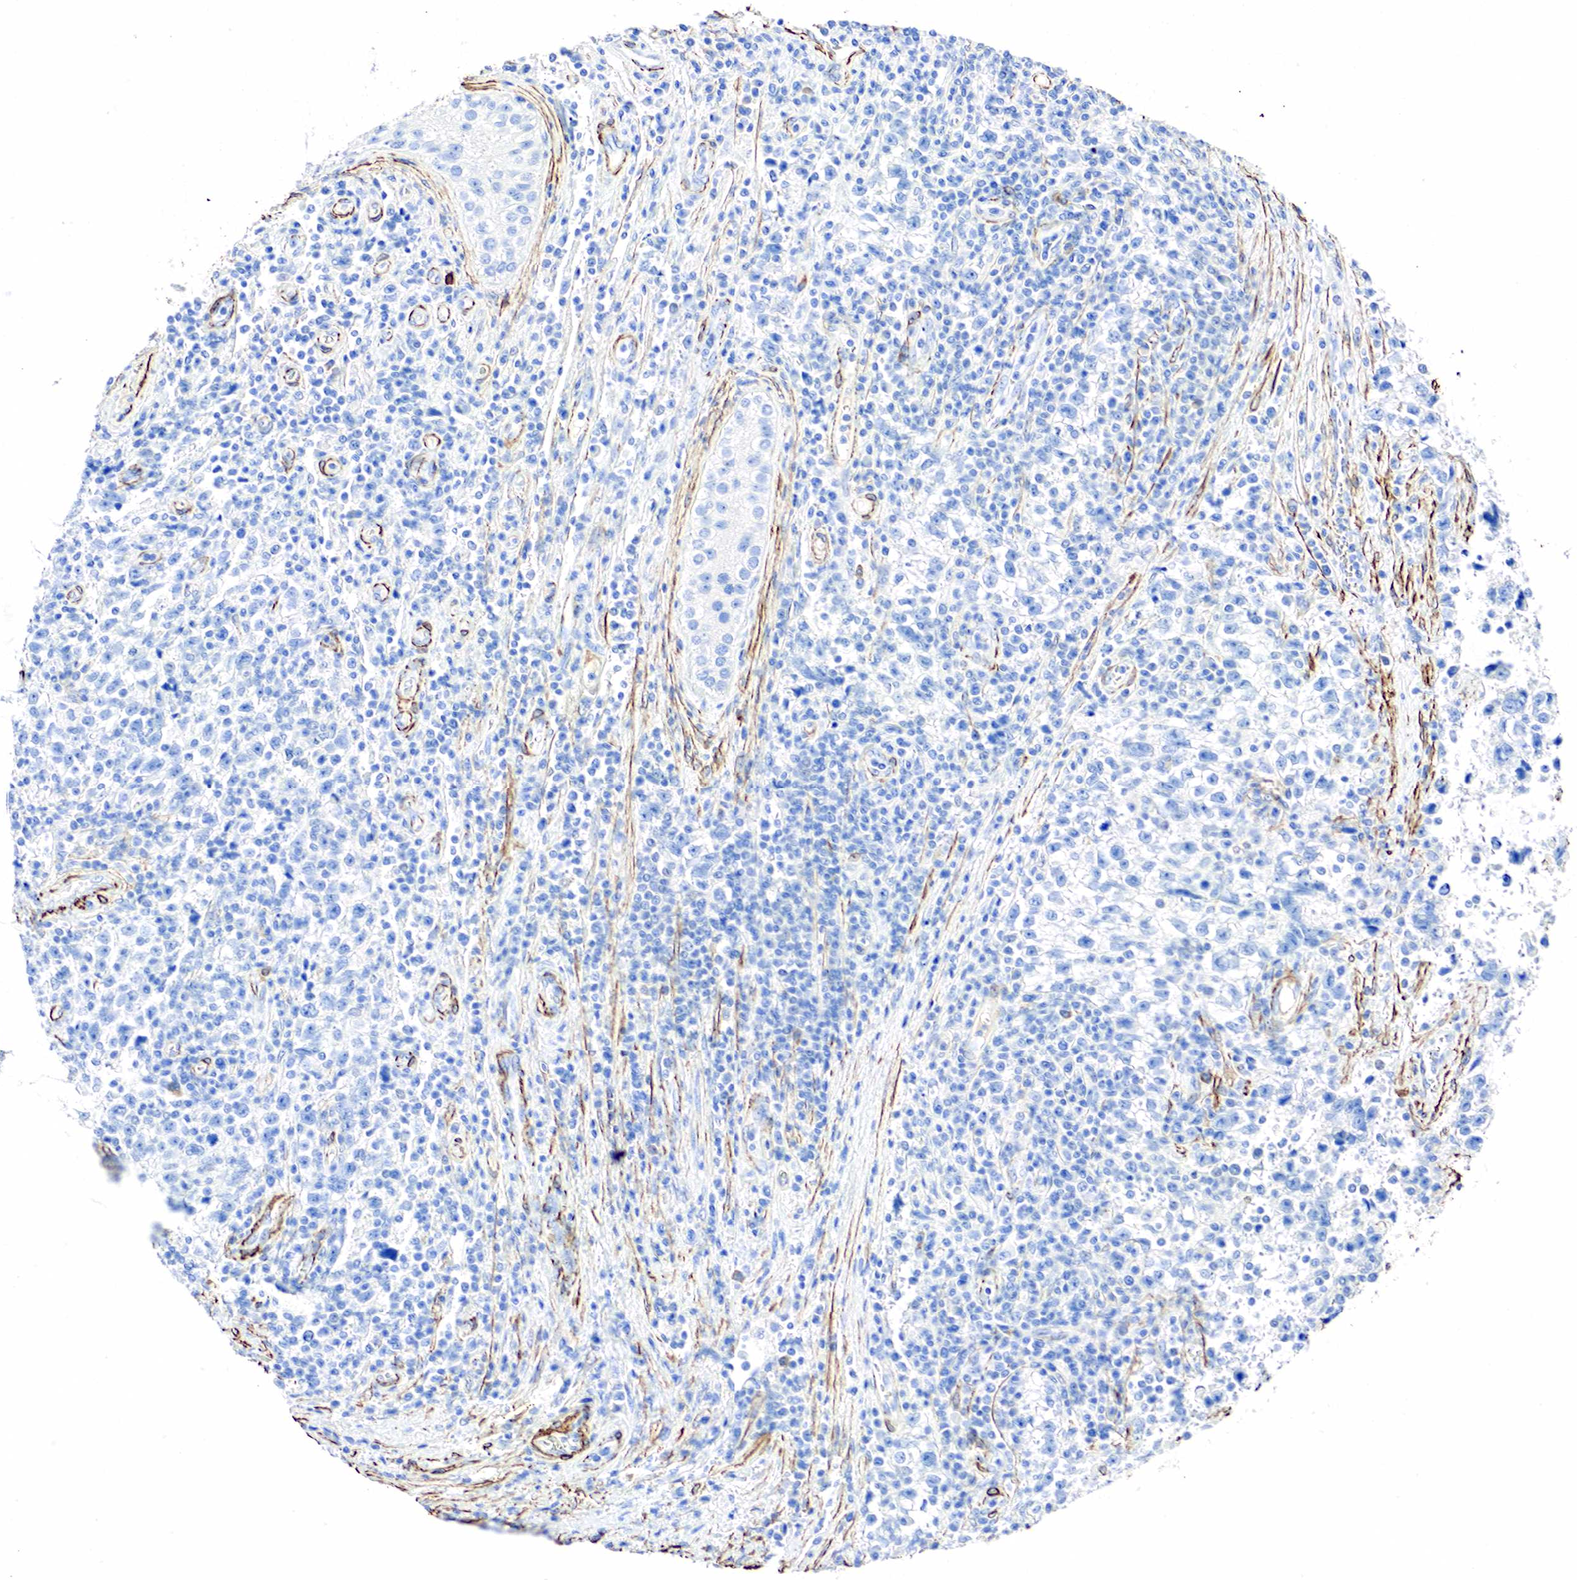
{"staining": {"intensity": "negative", "quantity": "none", "location": "none"}, "tissue": "testis cancer", "cell_type": "Tumor cells", "image_type": "cancer", "snomed": [{"axis": "morphology", "description": "Seminoma, NOS"}, {"axis": "topography", "description": "Testis"}], "caption": "The photomicrograph exhibits no significant staining in tumor cells of testis cancer (seminoma).", "gene": "ACTA1", "patient": {"sex": "male", "age": 38}}